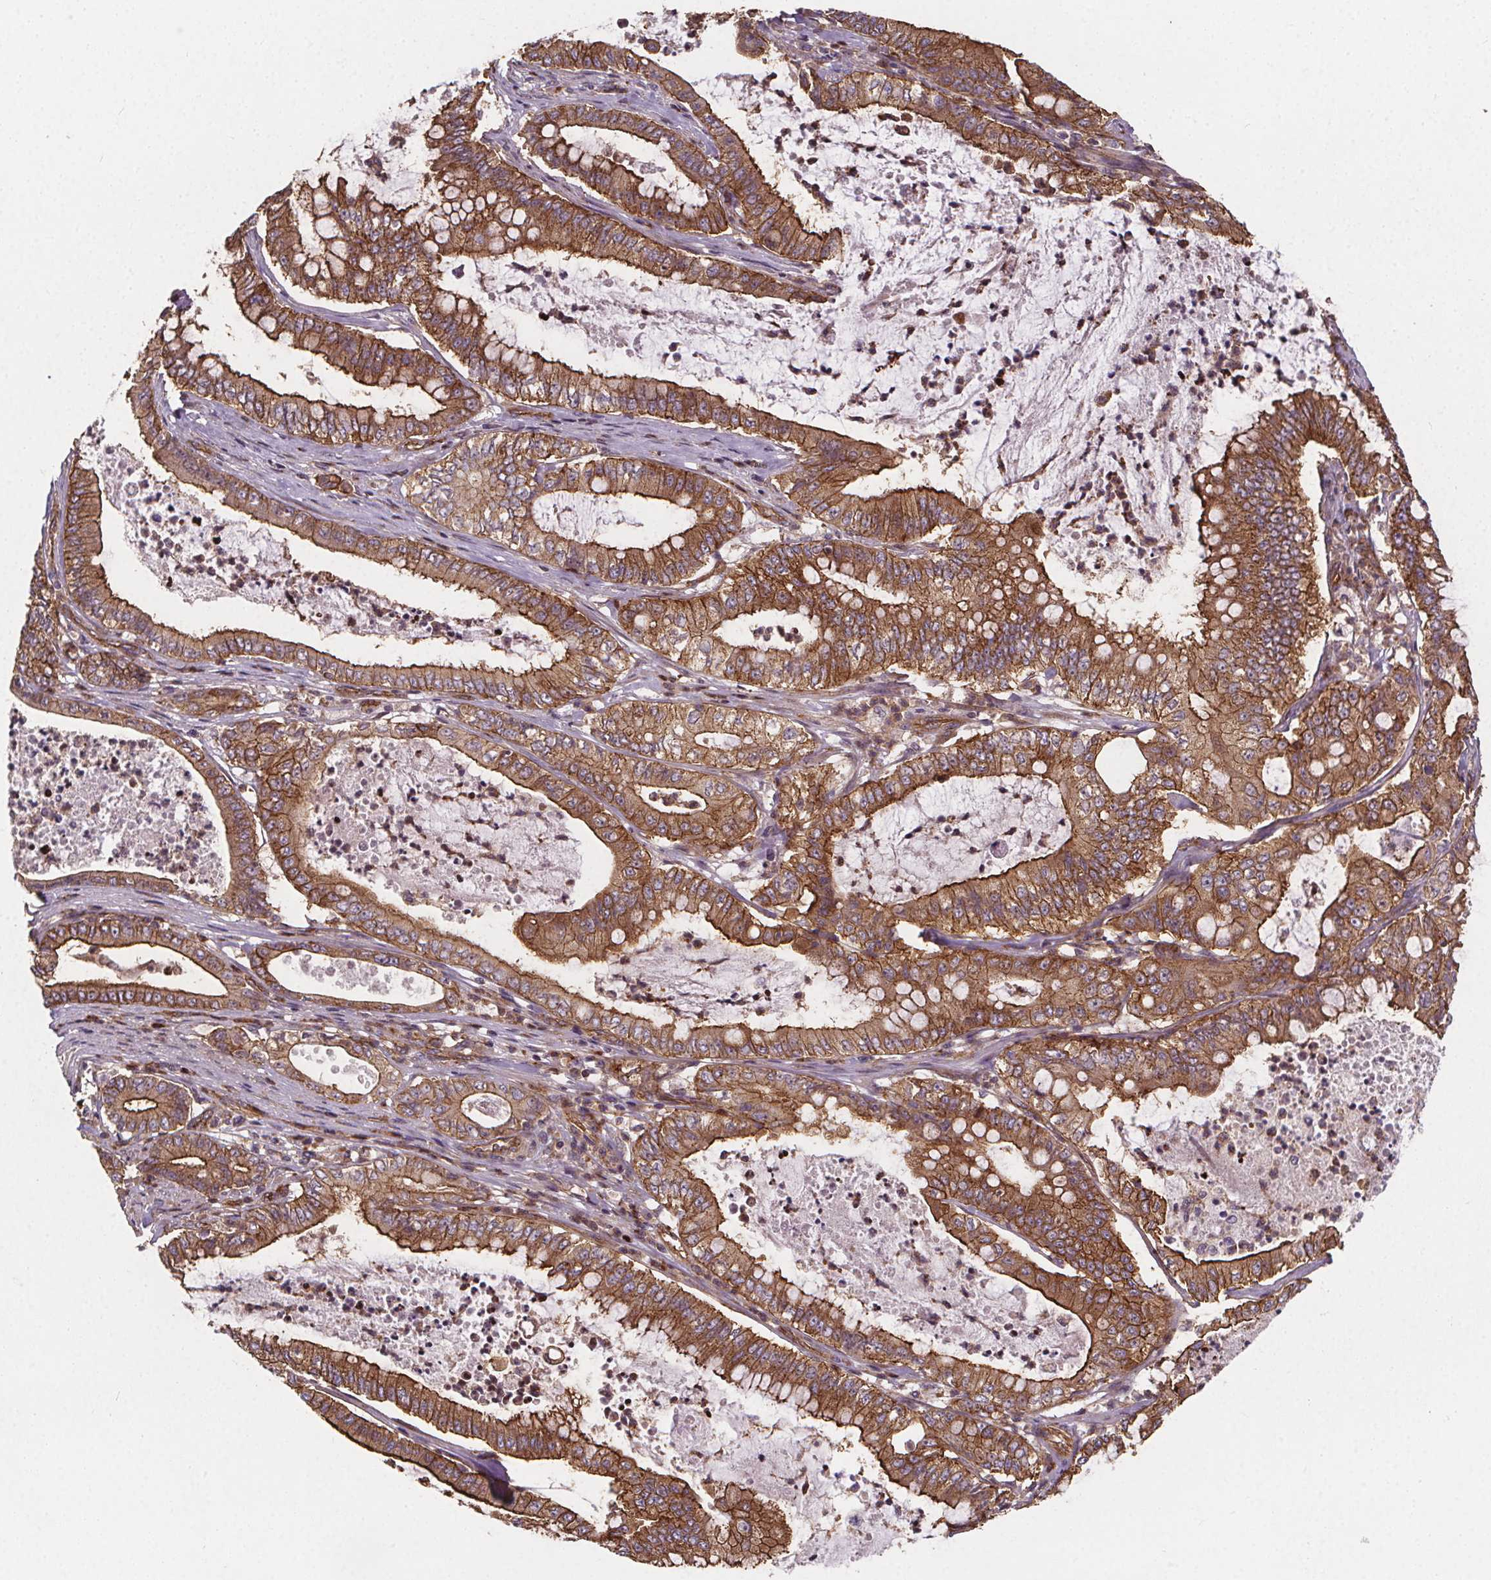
{"staining": {"intensity": "strong", "quantity": ">75%", "location": "cytoplasmic/membranous"}, "tissue": "pancreatic cancer", "cell_type": "Tumor cells", "image_type": "cancer", "snomed": [{"axis": "morphology", "description": "Adenocarcinoma, NOS"}, {"axis": "topography", "description": "Pancreas"}], "caption": "Protein expression analysis of human pancreatic adenocarcinoma reveals strong cytoplasmic/membranous staining in approximately >75% of tumor cells.", "gene": "CLINT1", "patient": {"sex": "male", "age": 71}}